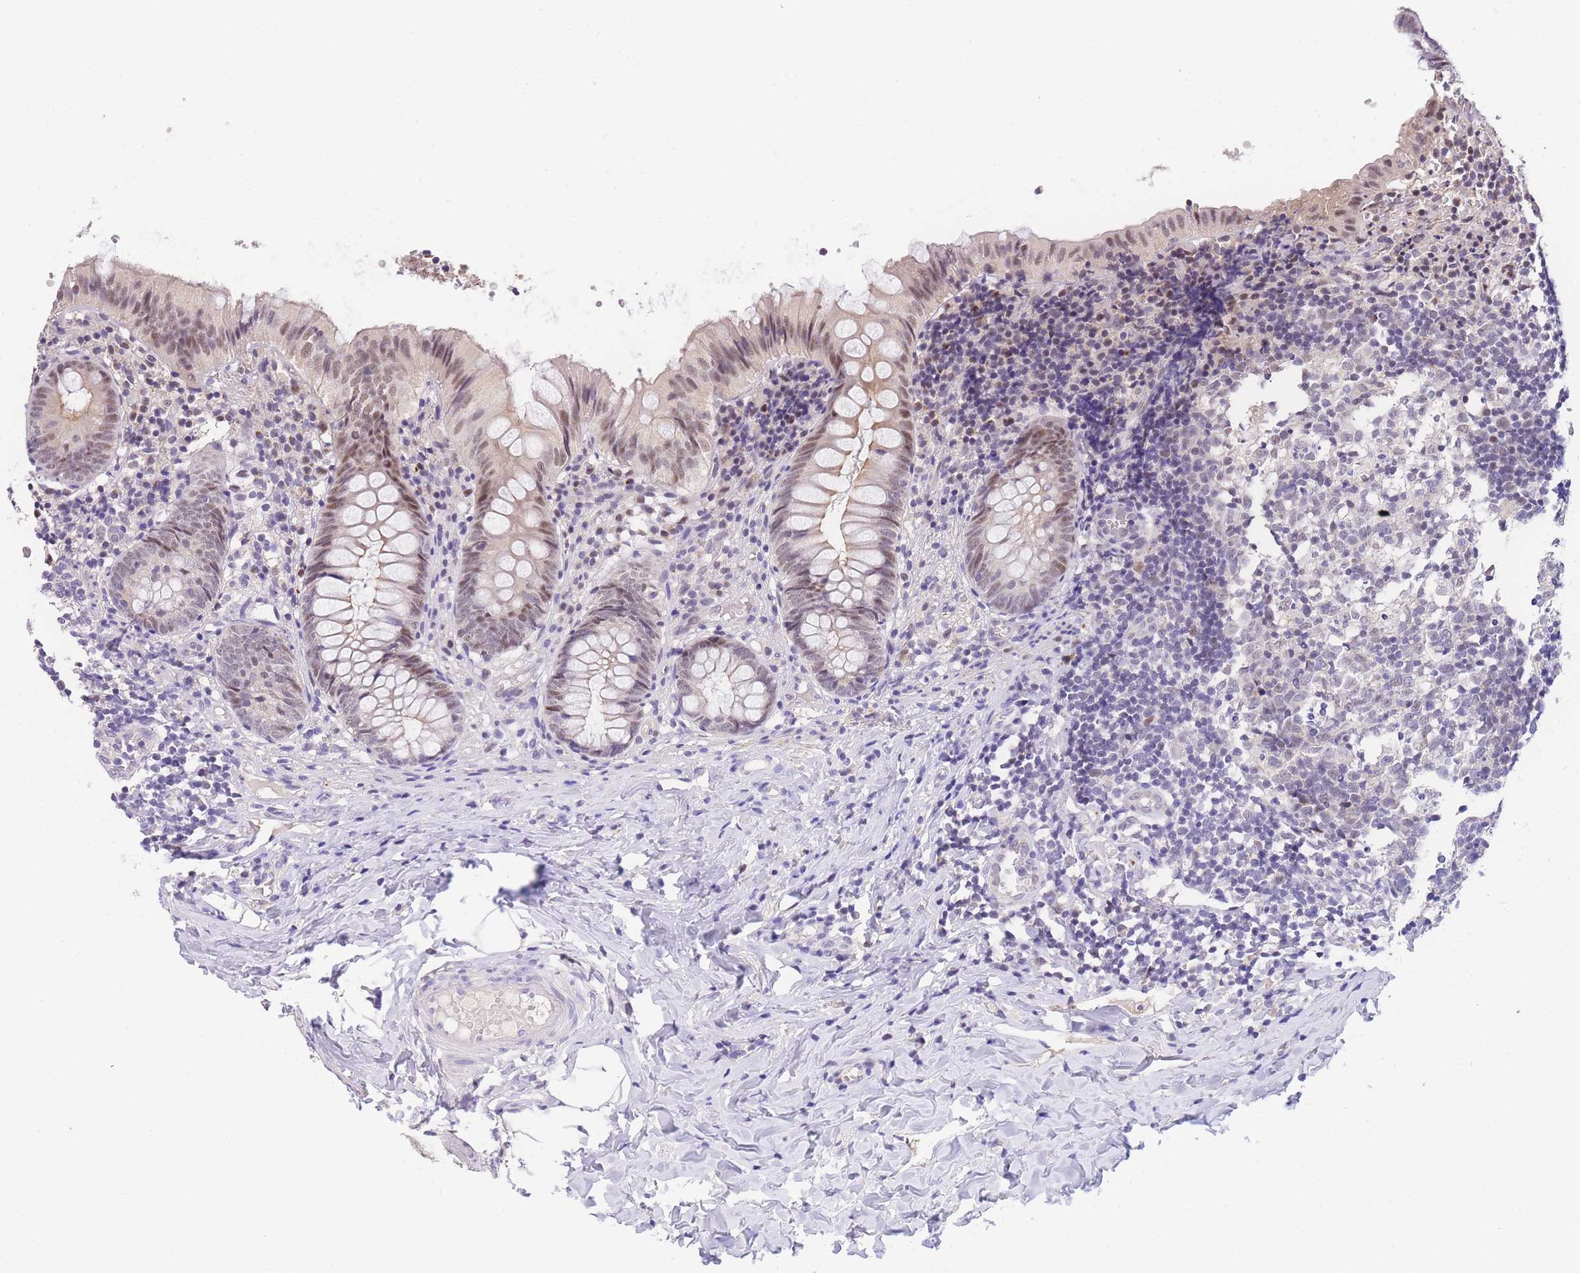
{"staining": {"intensity": "weak", "quantity": "25%-75%", "location": "nuclear"}, "tissue": "appendix", "cell_type": "Glandular cells", "image_type": "normal", "snomed": [{"axis": "morphology", "description": "Normal tissue, NOS"}, {"axis": "topography", "description": "Appendix"}], "caption": "Immunohistochemical staining of benign human appendix exhibits low levels of weak nuclear expression in approximately 25%-75% of glandular cells.", "gene": "SLC35F2", "patient": {"sex": "male", "age": 8}}